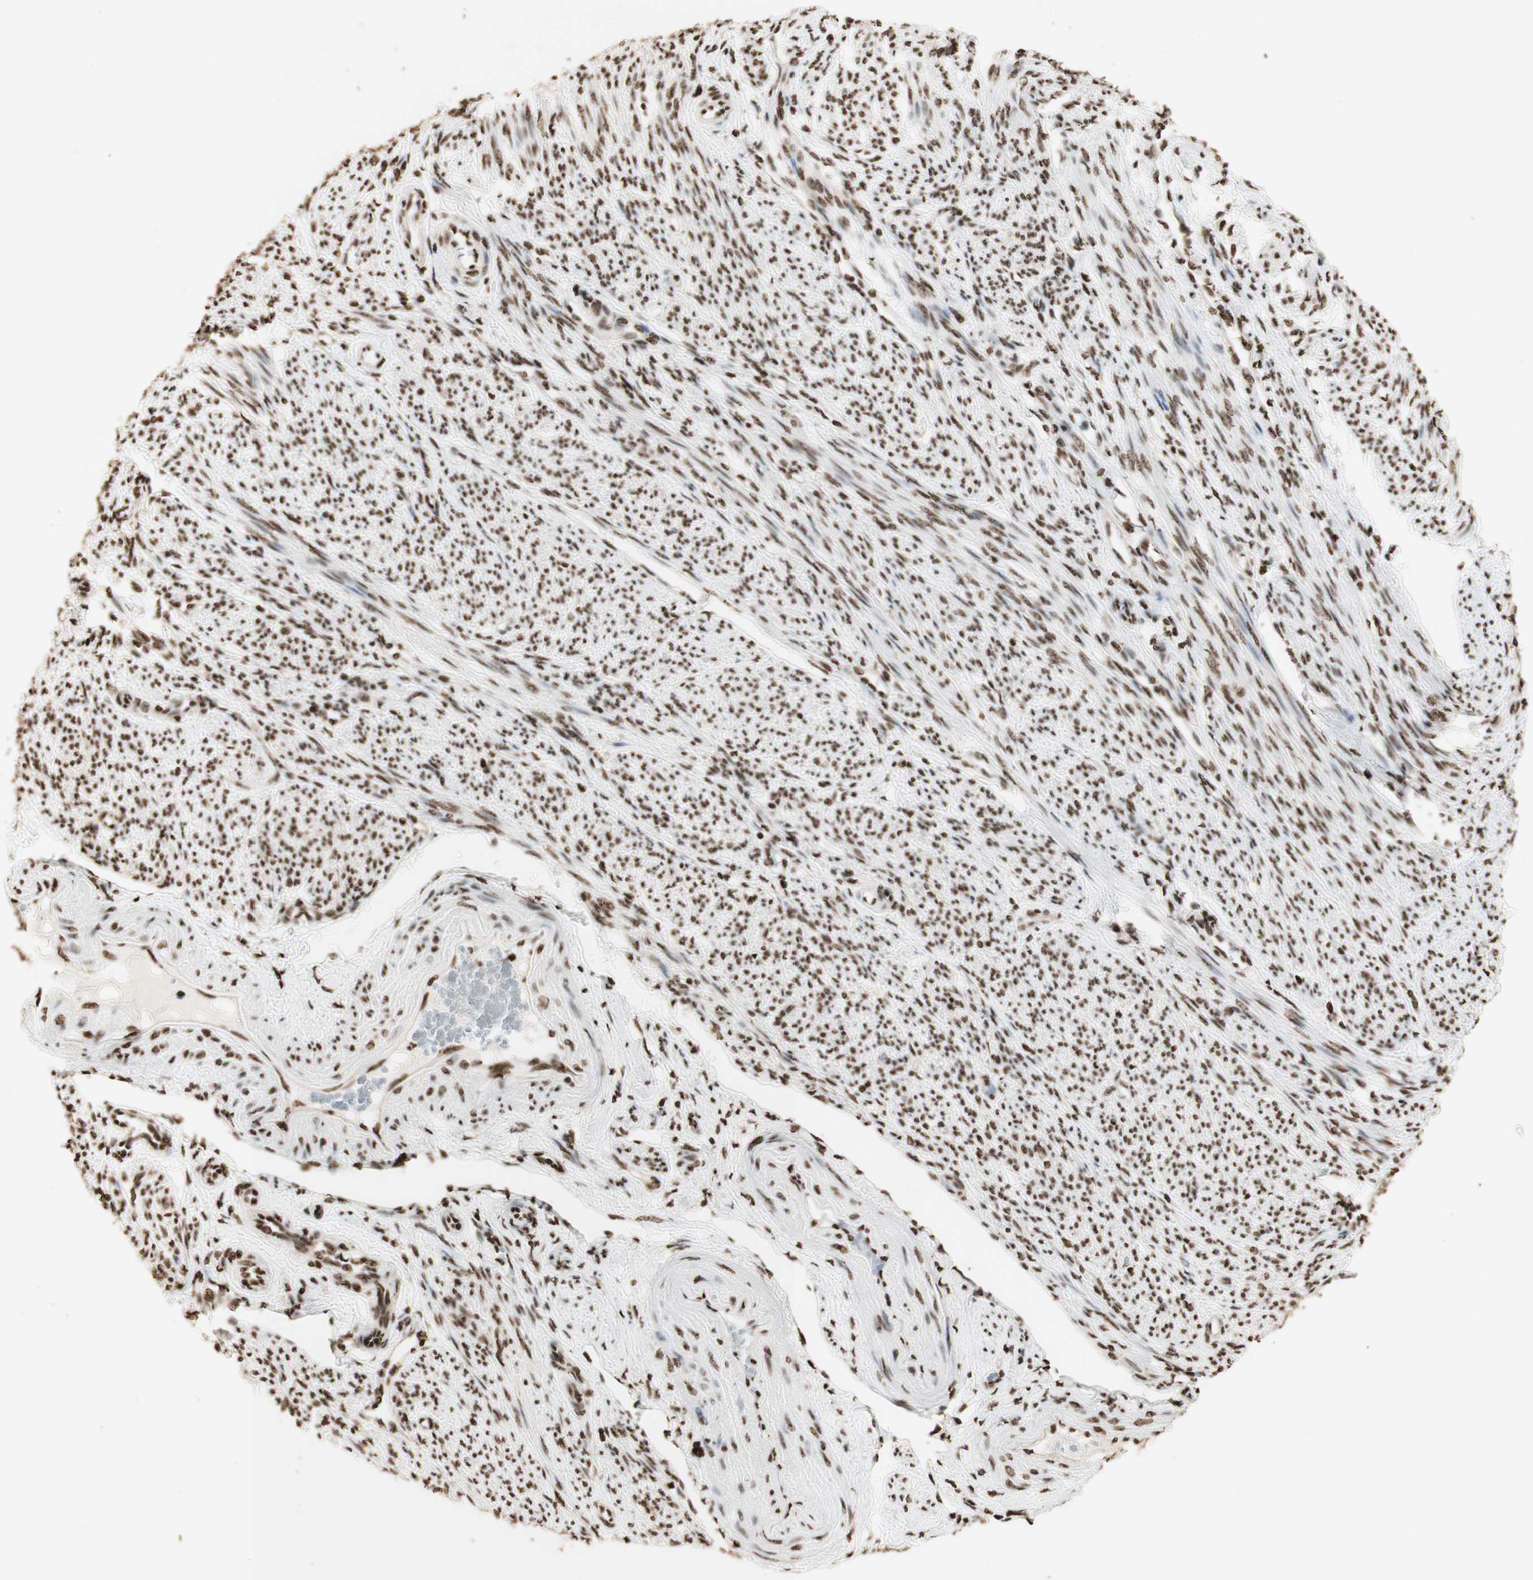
{"staining": {"intensity": "strong", "quantity": ">75%", "location": "nuclear"}, "tissue": "smooth muscle", "cell_type": "Smooth muscle cells", "image_type": "normal", "snomed": [{"axis": "morphology", "description": "Normal tissue, NOS"}, {"axis": "topography", "description": "Smooth muscle"}], "caption": "The histopathology image demonstrates immunohistochemical staining of benign smooth muscle. There is strong nuclear expression is present in approximately >75% of smooth muscle cells. (Stains: DAB in brown, nuclei in blue, Microscopy: brightfield microscopy at high magnification).", "gene": "HNRNPA2B1", "patient": {"sex": "female", "age": 65}}